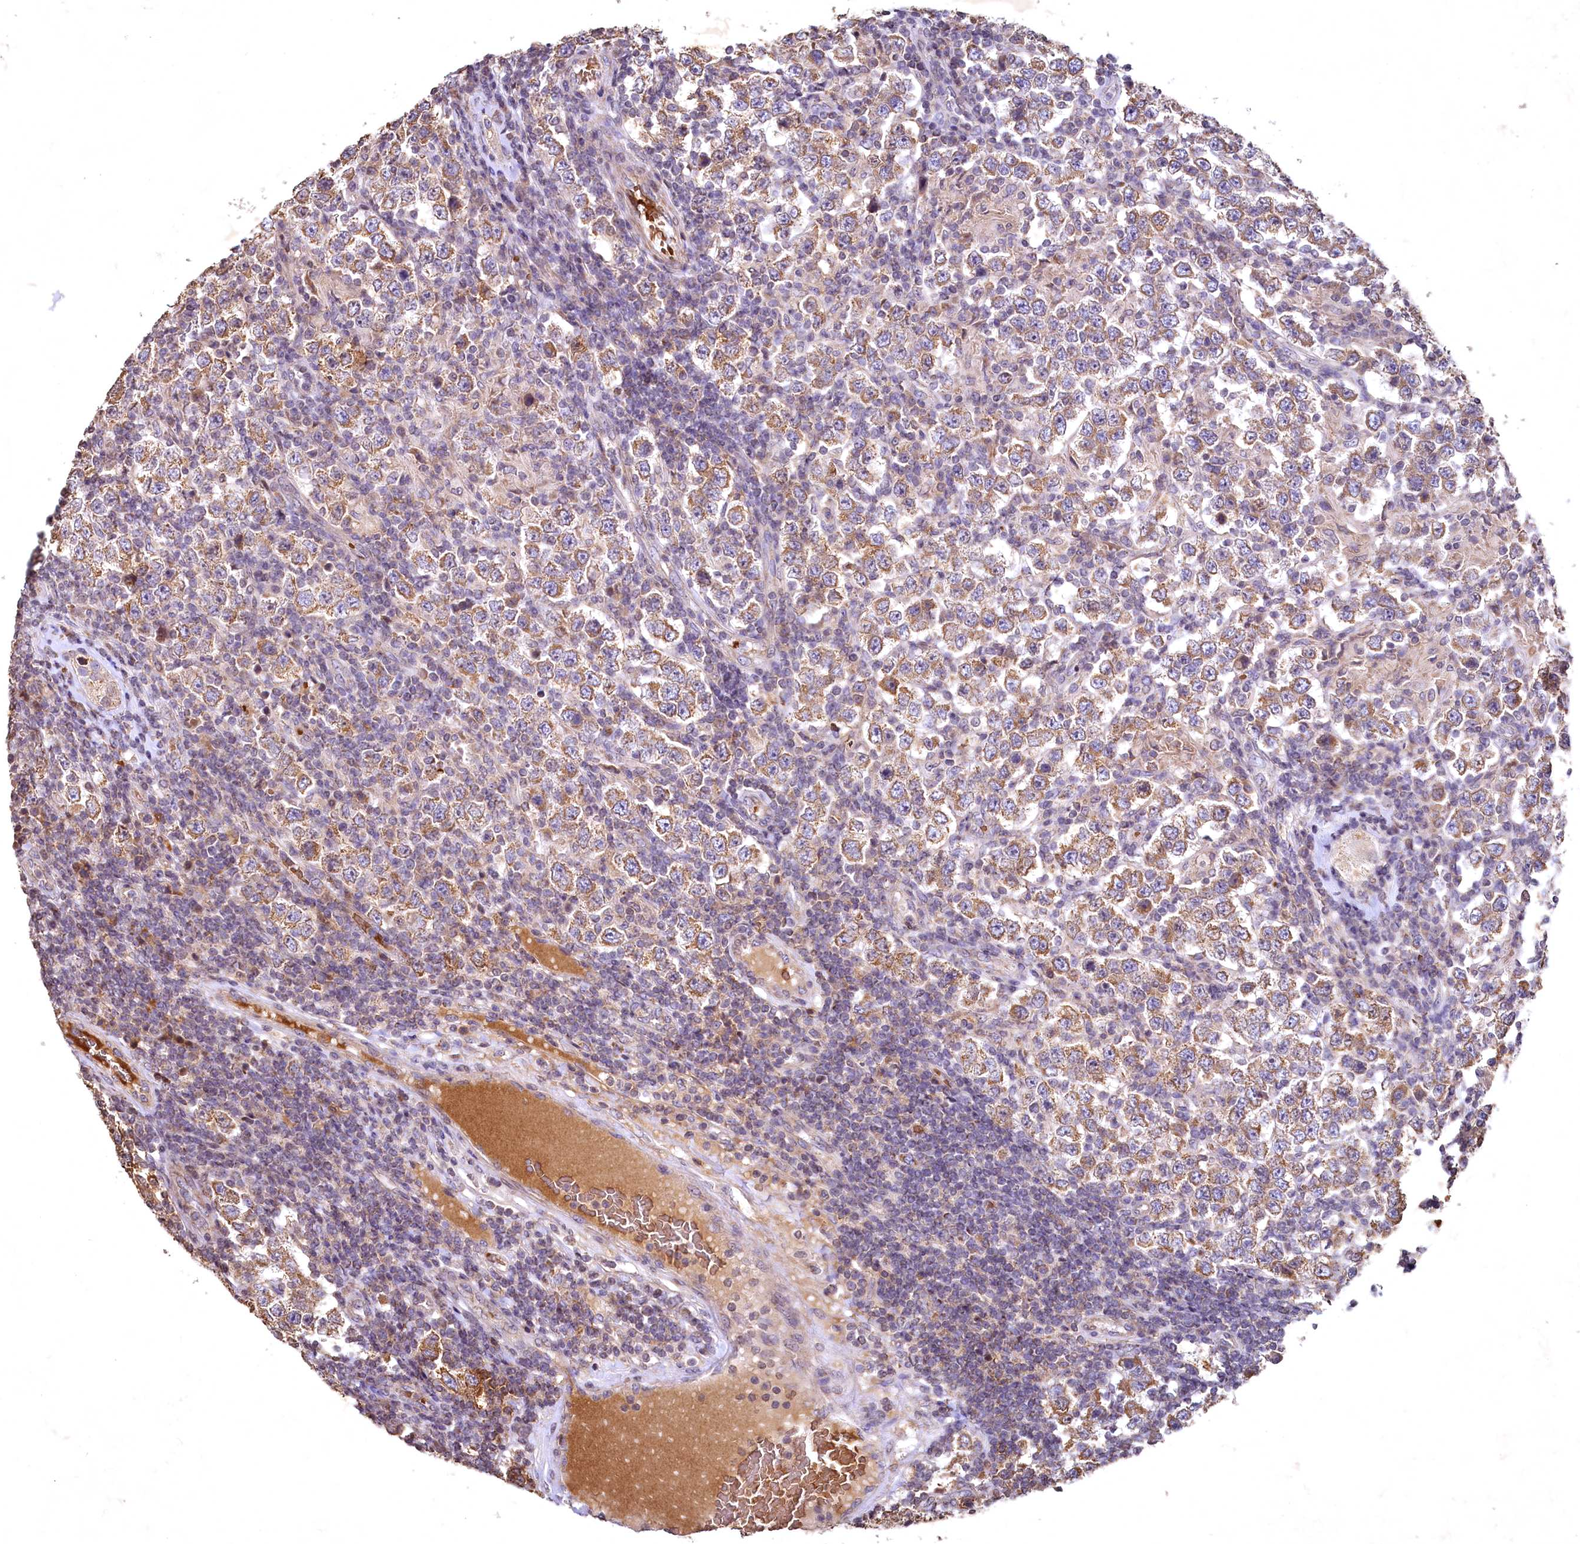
{"staining": {"intensity": "moderate", "quantity": ">75%", "location": "cytoplasmic/membranous"}, "tissue": "testis cancer", "cell_type": "Tumor cells", "image_type": "cancer", "snomed": [{"axis": "morphology", "description": "Normal tissue, NOS"}, {"axis": "morphology", "description": "Urothelial carcinoma, High grade"}, {"axis": "morphology", "description": "Seminoma, NOS"}, {"axis": "morphology", "description": "Carcinoma, Embryonal, NOS"}, {"axis": "topography", "description": "Urinary bladder"}, {"axis": "topography", "description": "Testis"}], "caption": "Immunohistochemistry (IHC) (DAB (3,3'-diaminobenzidine)) staining of human high-grade urothelial carcinoma (testis) reveals moderate cytoplasmic/membranous protein expression in approximately >75% of tumor cells.", "gene": "SPTA1", "patient": {"sex": "male", "age": 41}}